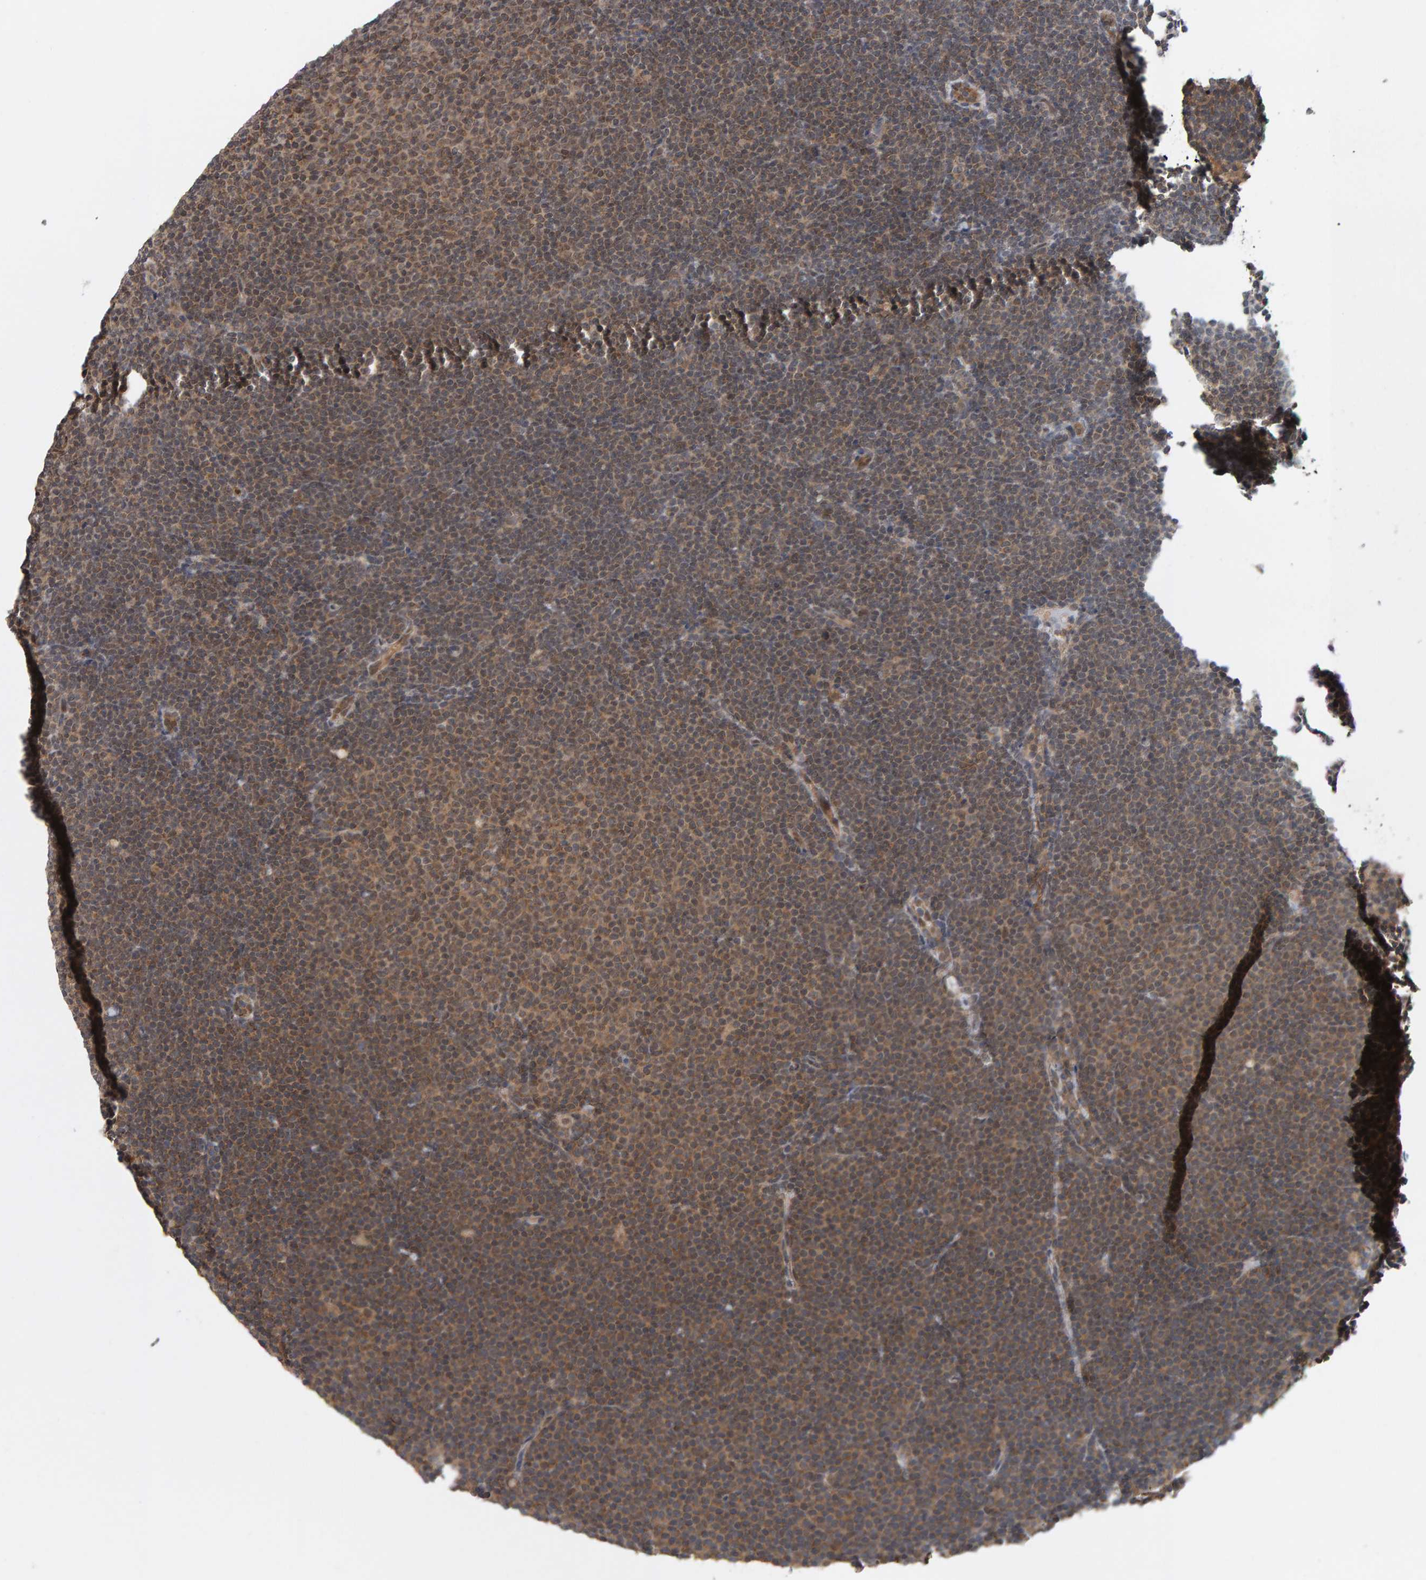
{"staining": {"intensity": "weak", "quantity": "25%-75%", "location": "cytoplasmic/membranous"}, "tissue": "lymphoma", "cell_type": "Tumor cells", "image_type": "cancer", "snomed": [{"axis": "morphology", "description": "Malignant lymphoma, non-Hodgkin's type, Low grade"}, {"axis": "topography", "description": "Lymph node"}], "caption": "The micrograph demonstrates staining of malignant lymphoma, non-Hodgkin's type (low-grade), revealing weak cytoplasmic/membranous protein expression (brown color) within tumor cells. The staining was performed using DAB, with brown indicating positive protein expression. Nuclei are stained blue with hematoxylin.", "gene": "COASY", "patient": {"sex": "female", "age": 53}}